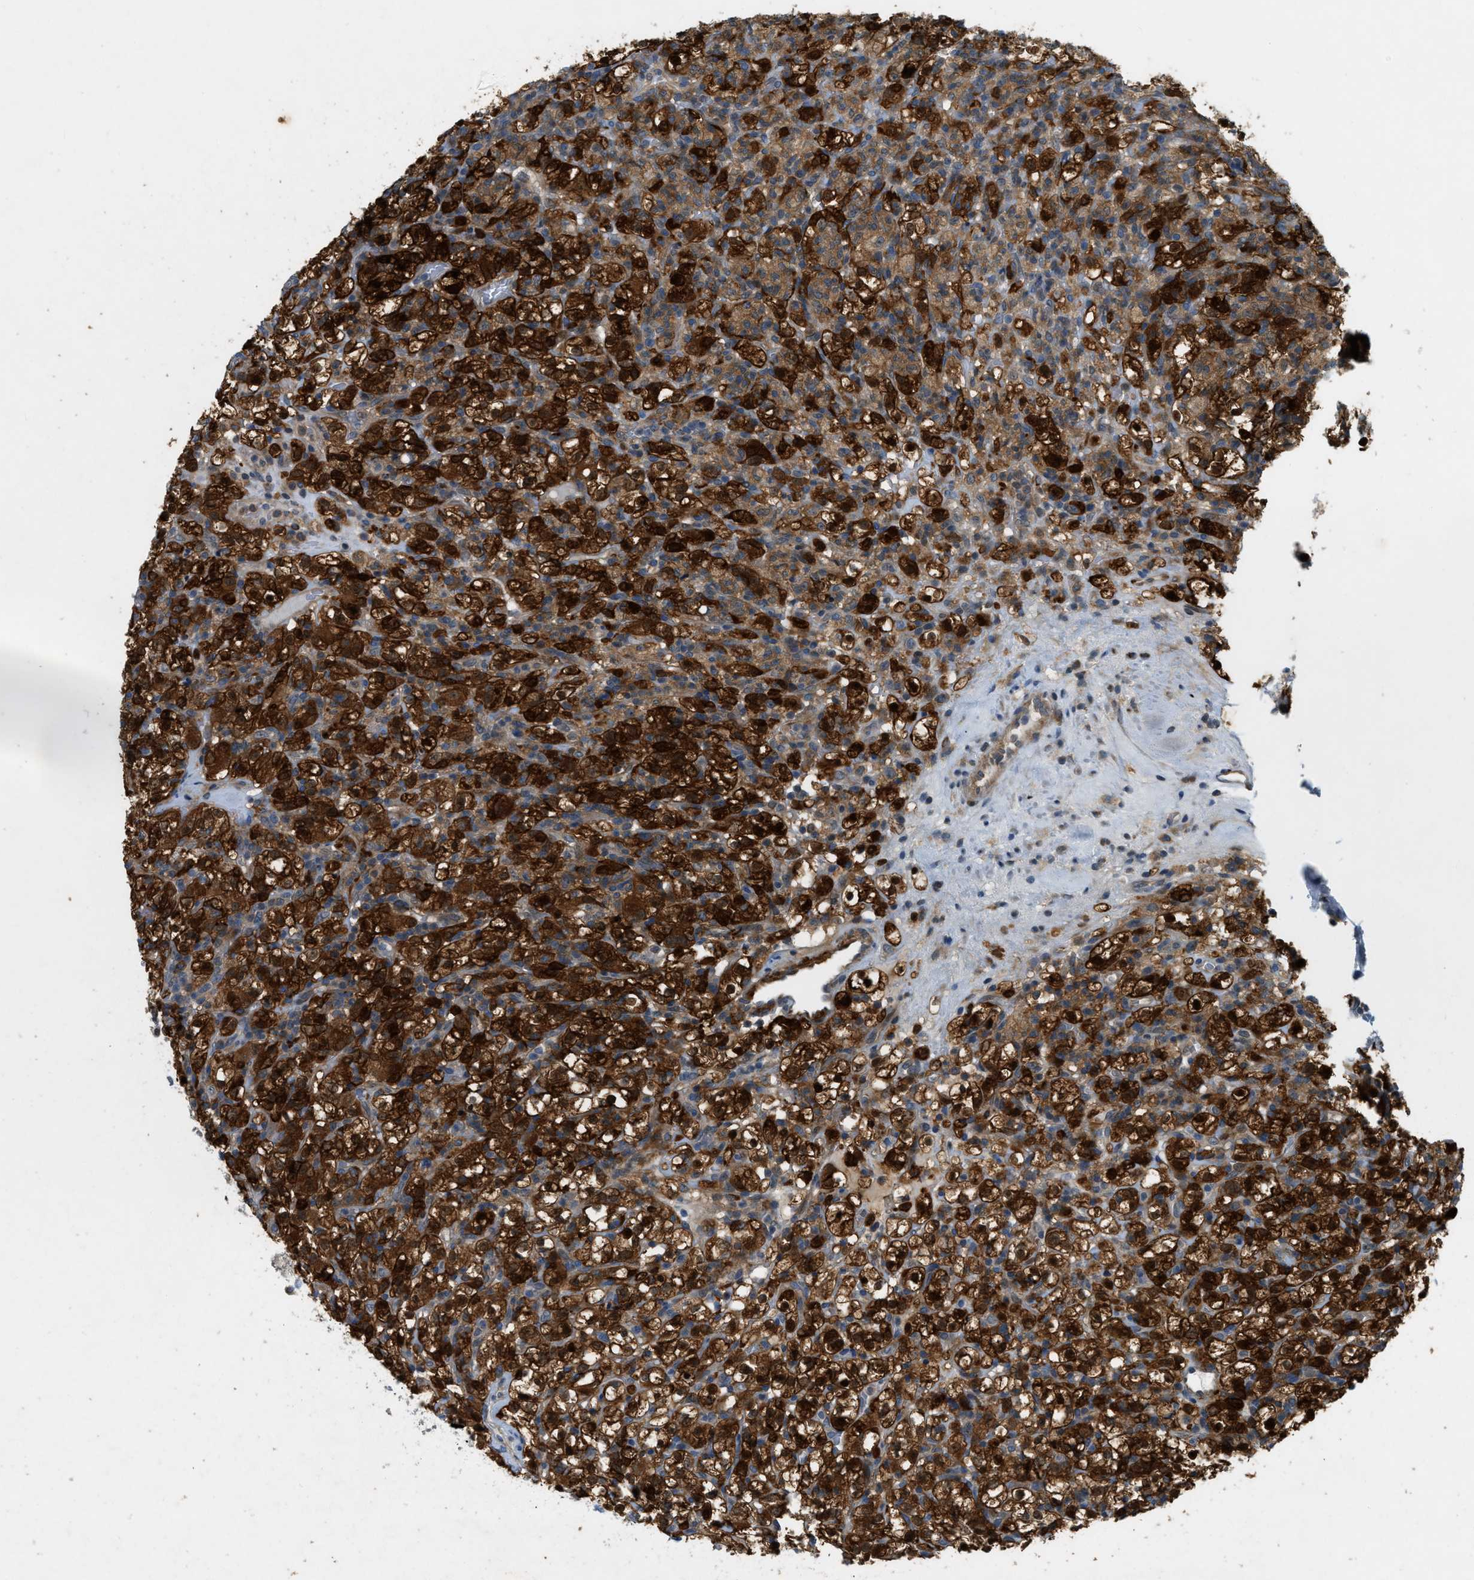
{"staining": {"intensity": "strong", "quantity": ">75%", "location": "cytoplasmic/membranous"}, "tissue": "renal cancer", "cell_type": "Tumor cells", "image_type": "cancer", "snomed": [{"axis": "morphology", "description": "Normal tissue, NOS"}, {"axis": "morphology", "description": "Adenocarcinoma, NOS"}, {"axis": "topography", "description": "Kidney"}], "caption": "Tumor cells demonstrate high levels of strong cytoplasmic/membranous positivity in approximately >75% of cells in renal cancer.", "gene": "PDCL3", "patient": {"sex": "female", "age": 72}}